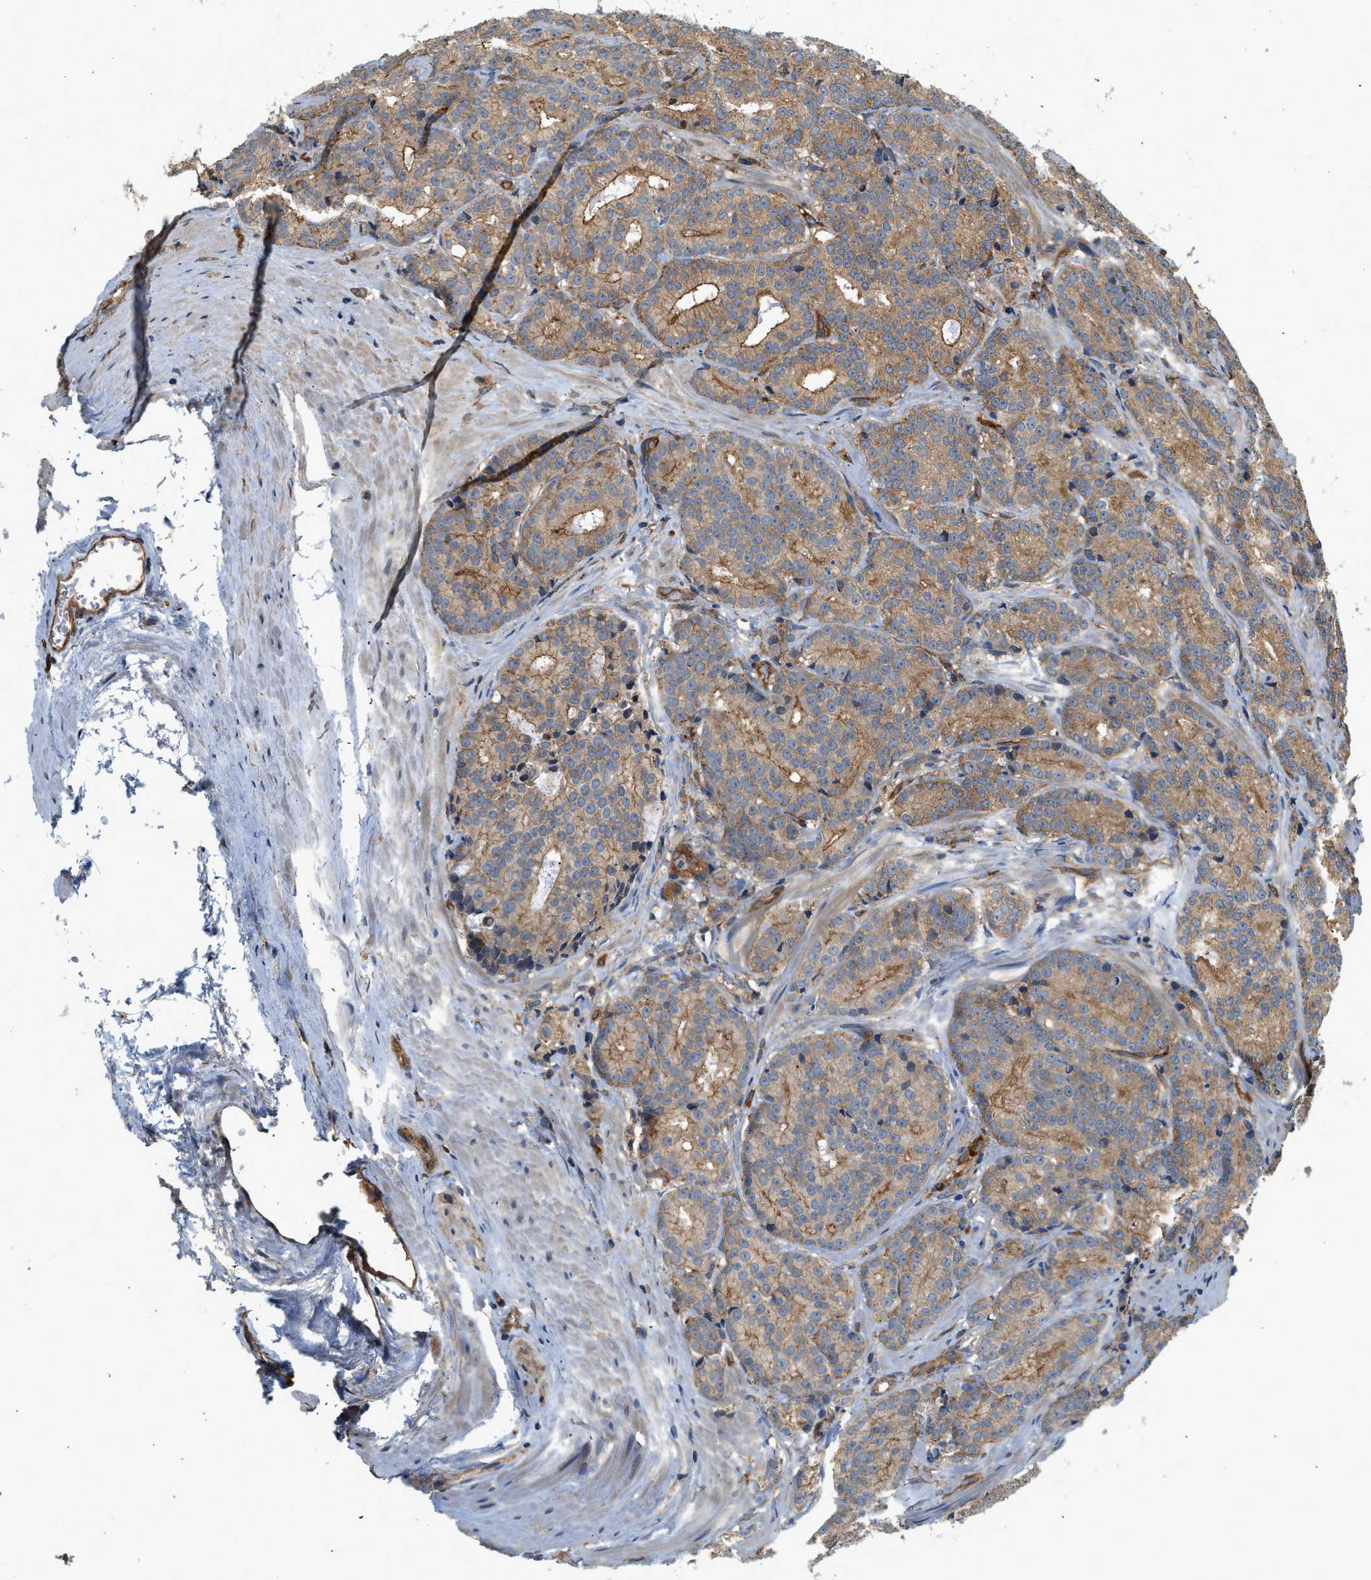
{"staining": {"intensity": "moderate", "quantity": ">75%", "location": "cytoplasmic/membranous"}, "tissue": "prostate cancer", "cell_type": "Tumor cells", "image_type": "cancer", "snomed": [{"axis": "morphology", "description": "Adenocarcinoma, High grade"}, {"axis": "topography", "description": "Prostate"}], "caption": "Human high-grade adenocarcinoma (prostate) stained with a brown dye displays moderate cytoplasmic/membranous positive positivity in approximately >75% of tumor cells.", "gene": "HIP1", "patient": {"sex": "male", "age": 61}}